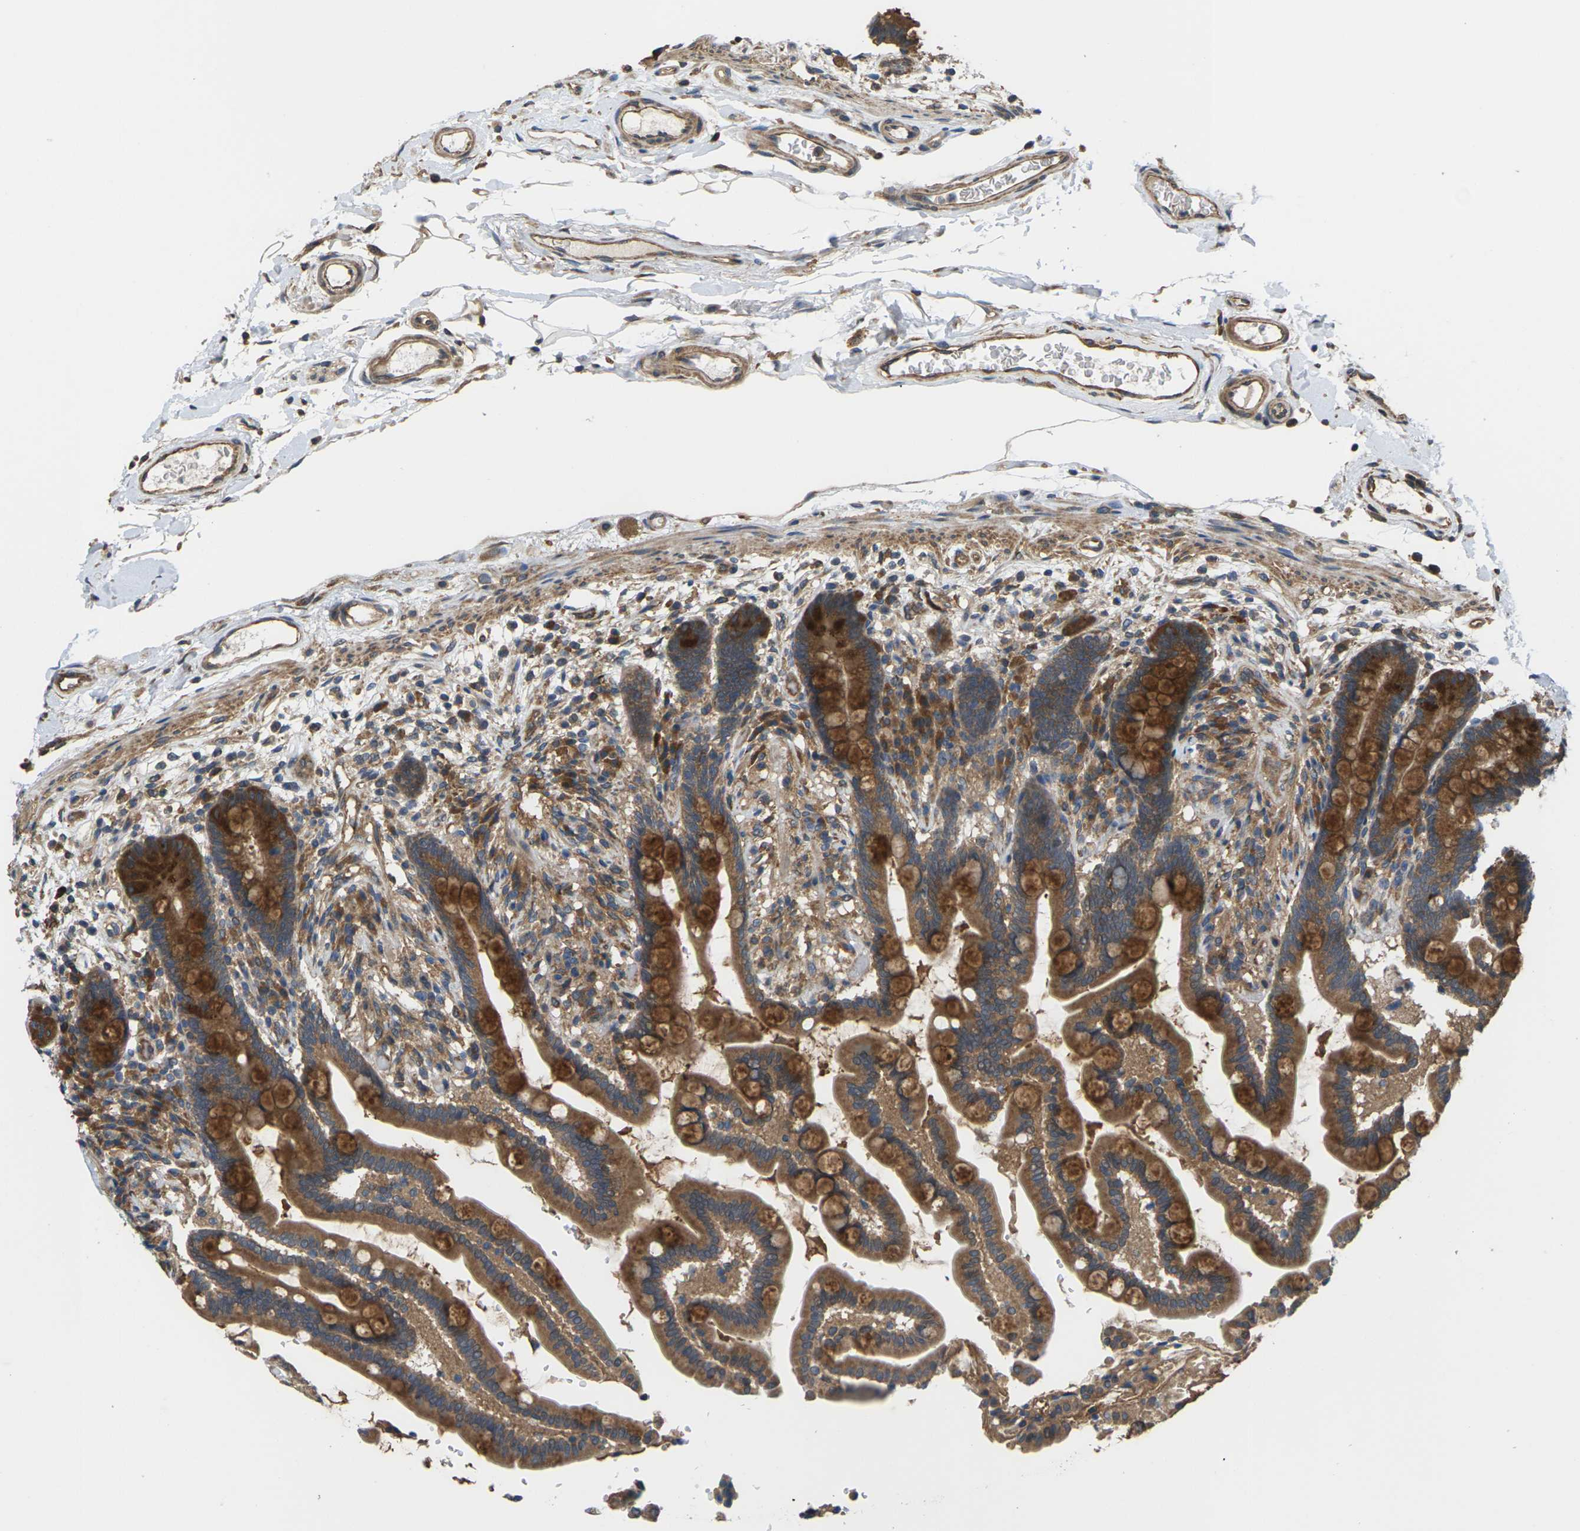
{"staining": {"intensity": "moderate", "quantity": ">75%", "location": "cytoplasmic/membranous"}, "tissue": "colon", "cell_type": "Endothelial cells", "image_type": "normal", "snomed": [{"axis": "morphology", "description": "Normal tissue, NOS"}, {"axis": "topography", "description": "Colon"}], "caption": "Approximately >75% of endothelial cells in benign colon reveal moderate cytoplasmic/membranous protein staining as visualized by brown immunohistochemical staining.", "gene": "NRAS", "patient": {"sex": "male", "age": 73}}